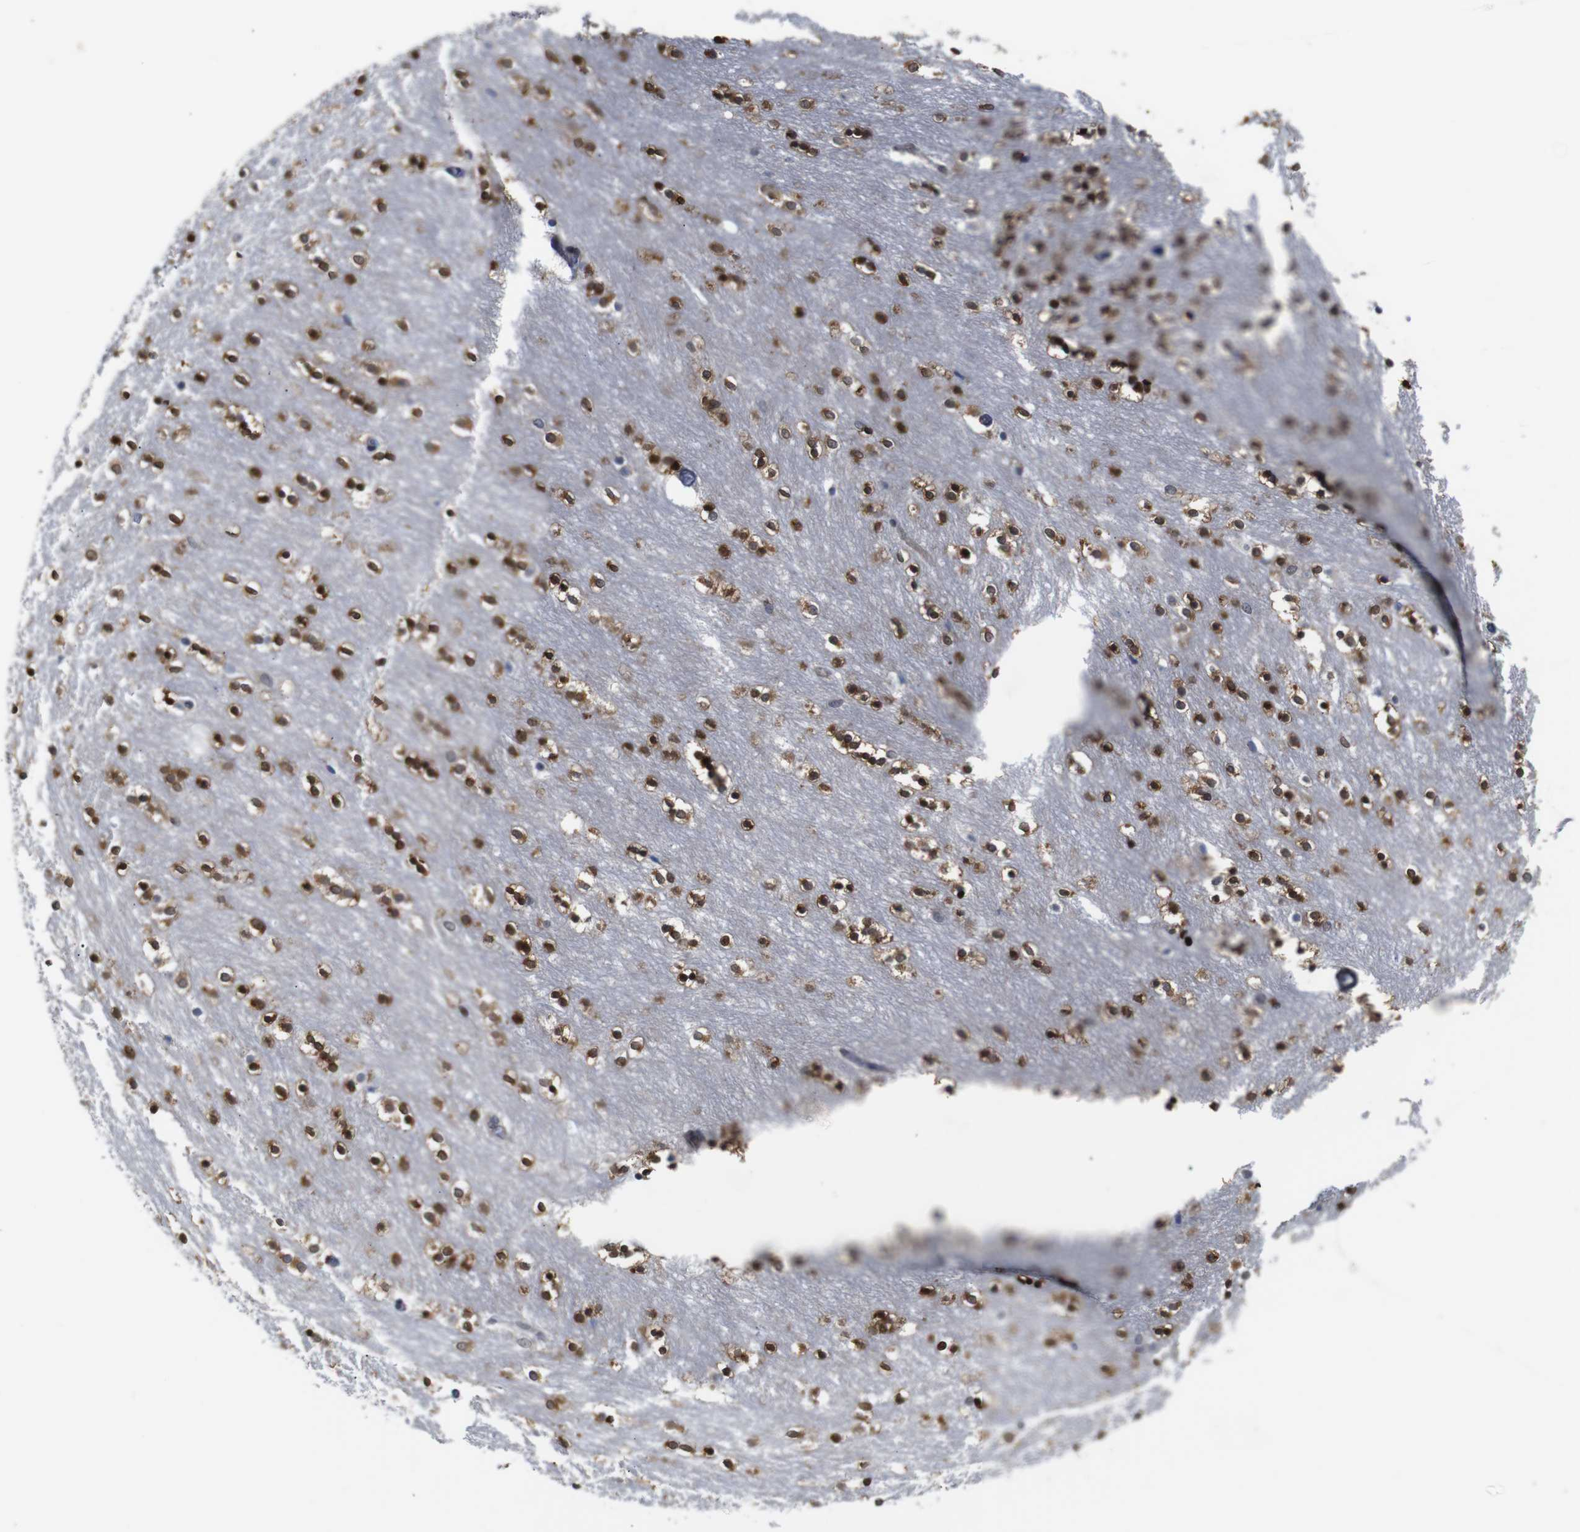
{"staining": {"intensity": "strong", "quantity": ">75%", "location": "nuclear"}, "tissue": "caudate", "cell_type": "Glial cells", "image_type": "normal", "snomed": [{"axis": "morphology", "description": "Normal tissue, NOS"}, {"axis": "topography", "description": "Lateral ventricle wall"}], "caption": "Immunohistochemical staining of benign human caudate exhibits strong nuclear protein staining in approximately >75% of glial cells.", "gene": "PTPN1", "patient": {"sex": "female", "age": 54}}